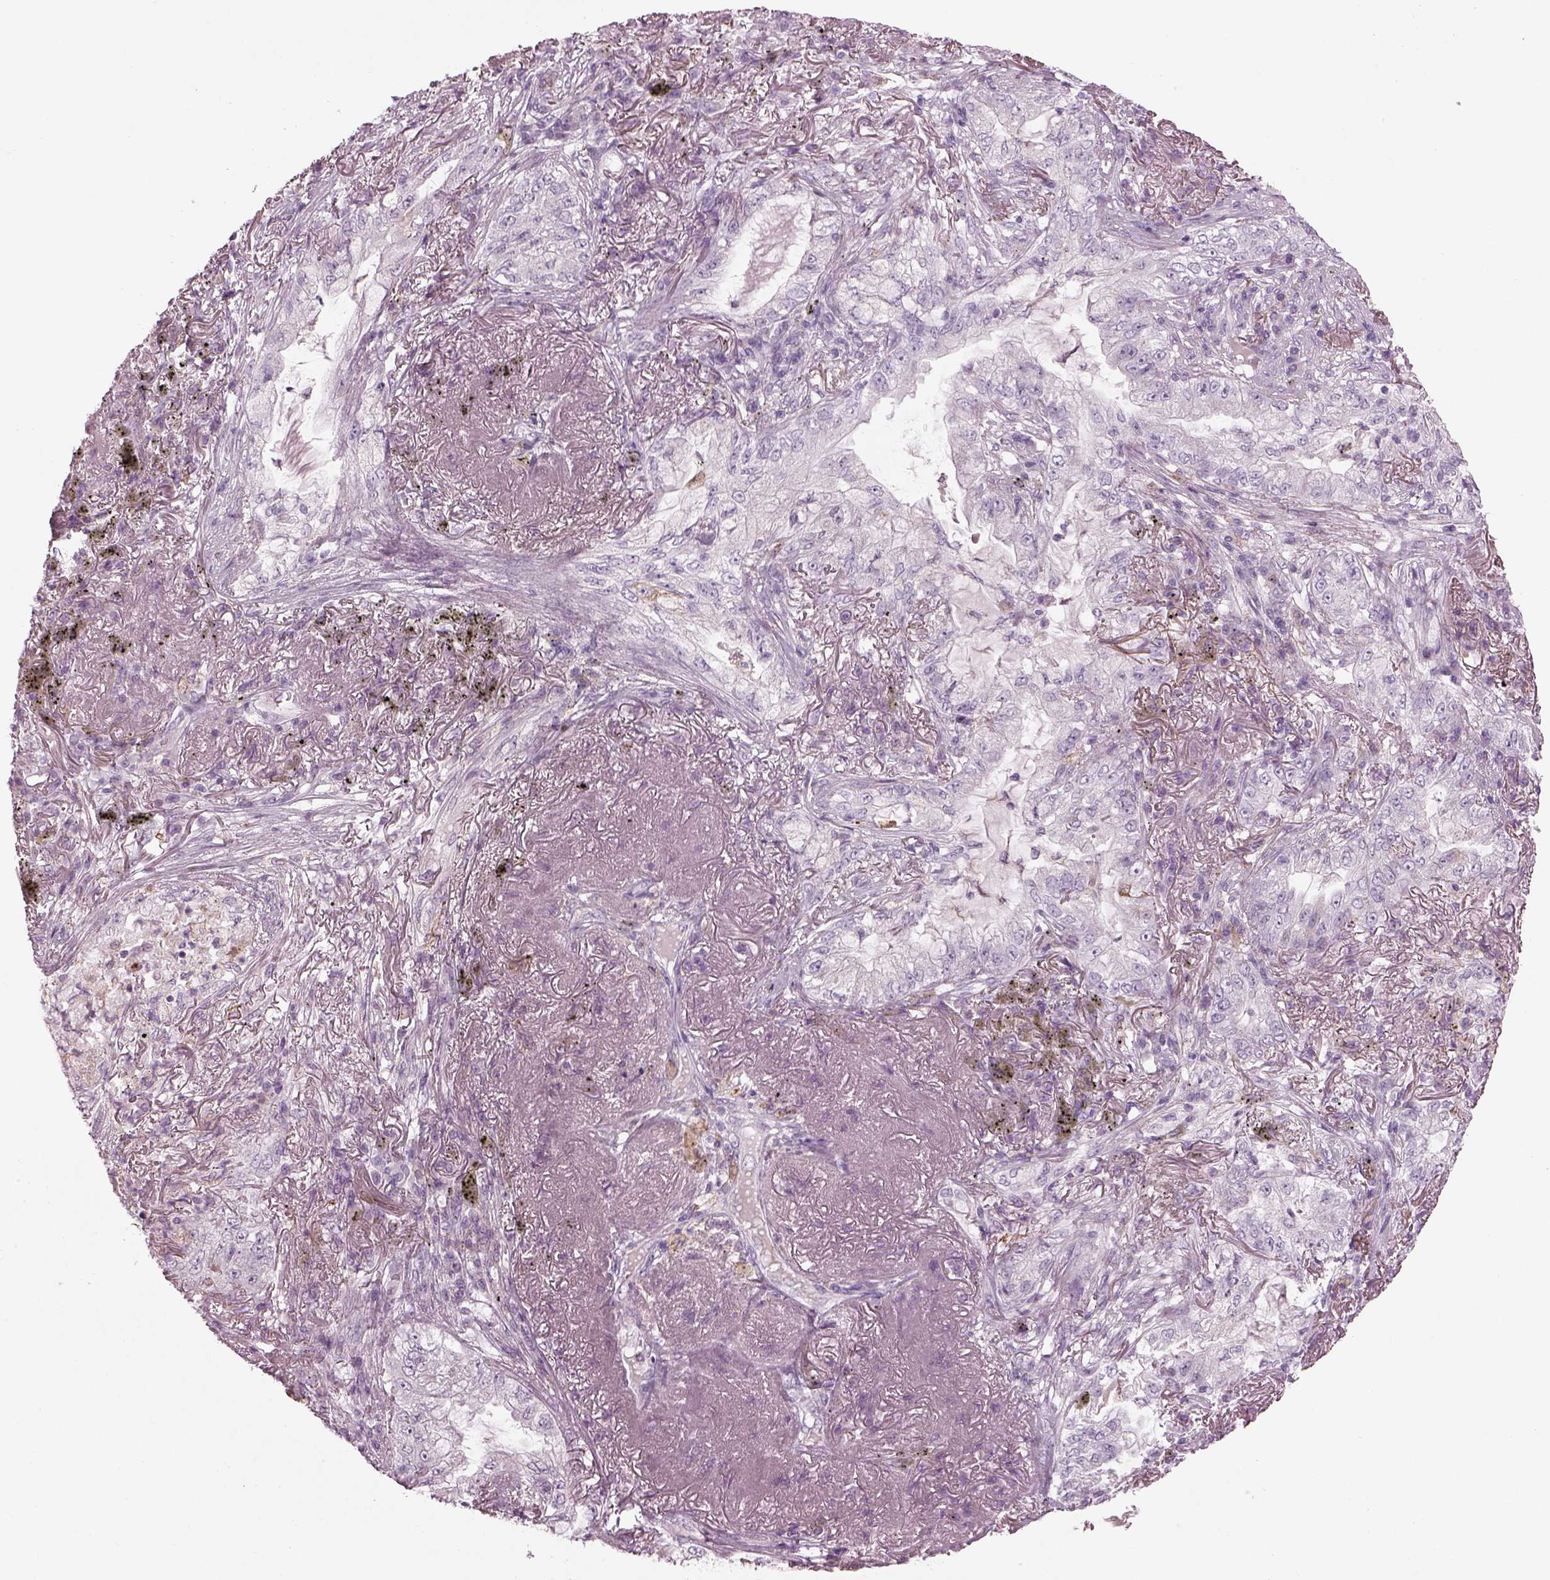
{"staining": {"intensity": "negative", "quantity": "none", "location": "none"}, "tissue": "lung cancer", "cell_type": "Tumor cells", "image_type": "cancer", "snomed": [{"axis": "morphology", "description": "Adenocarcinoma, NOS"}, {"axis": "topography", "description": "Lung"}], "caption": "A histopathology image of human adenocarcinoma (lung) is negative for staining in tumor cells.", "gene": "TMEM231", "patient": {"sex": "female", "age": 73}}